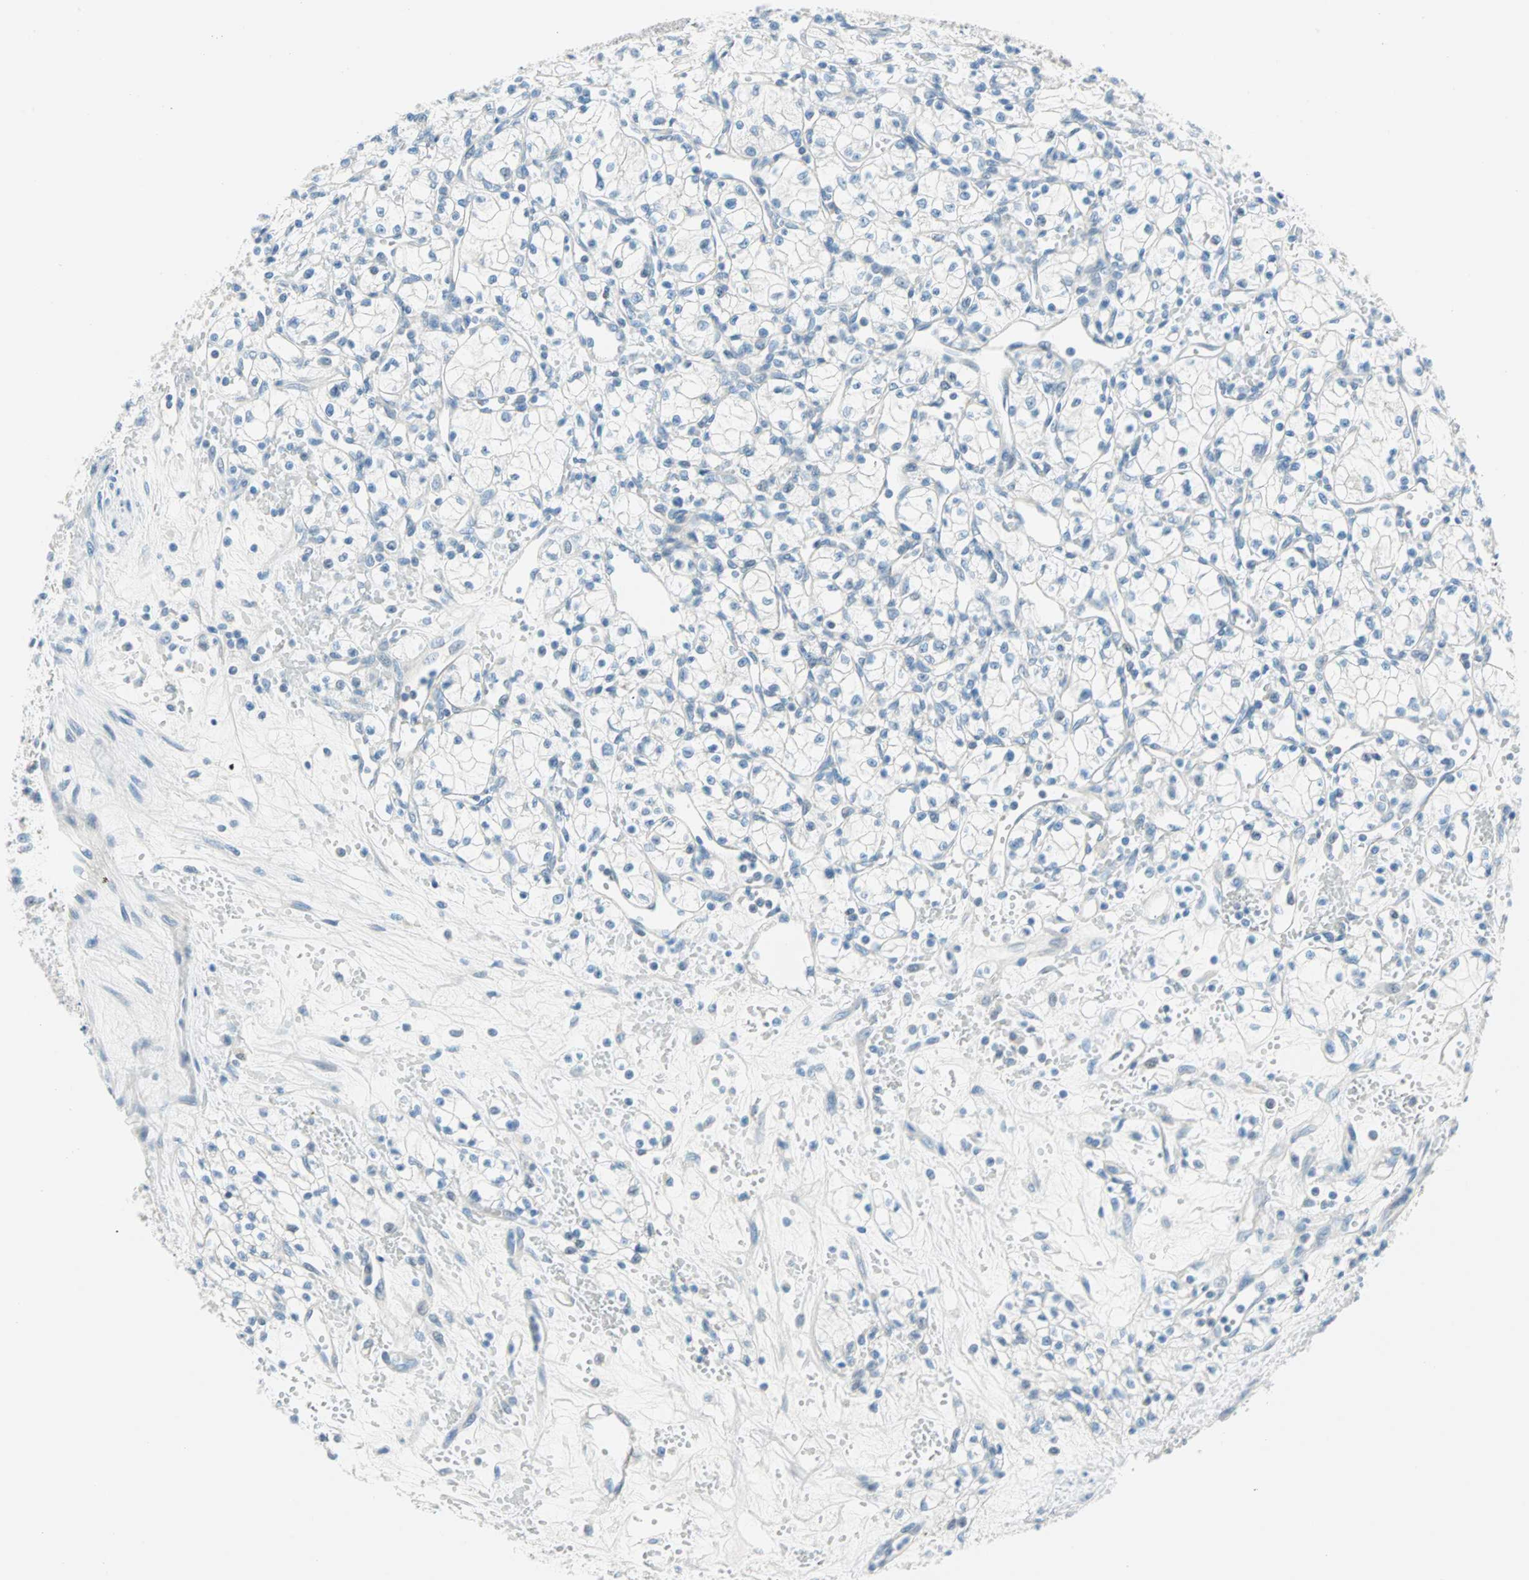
{"staining": {"intensity": "negative", "quantity": "none", "location": "none"}, "tissue": "renal cancer", "cell_type": "Tumor cells", "image_type": "cancer", "snomed": [{"axis": "morphology", "description": "Normal tissue, NOS"}, {"axis": "morphology", "description": "Adenocarcinoma, NOS"}, {"axis": "topography", "description": "Kidney"}], "caption": "The IHC photomicrograph has no significant positivity in tumor cells of renal cancer tissue.", "gene": "TMEM163", "patient": {"sex": "male", "age": 59}}